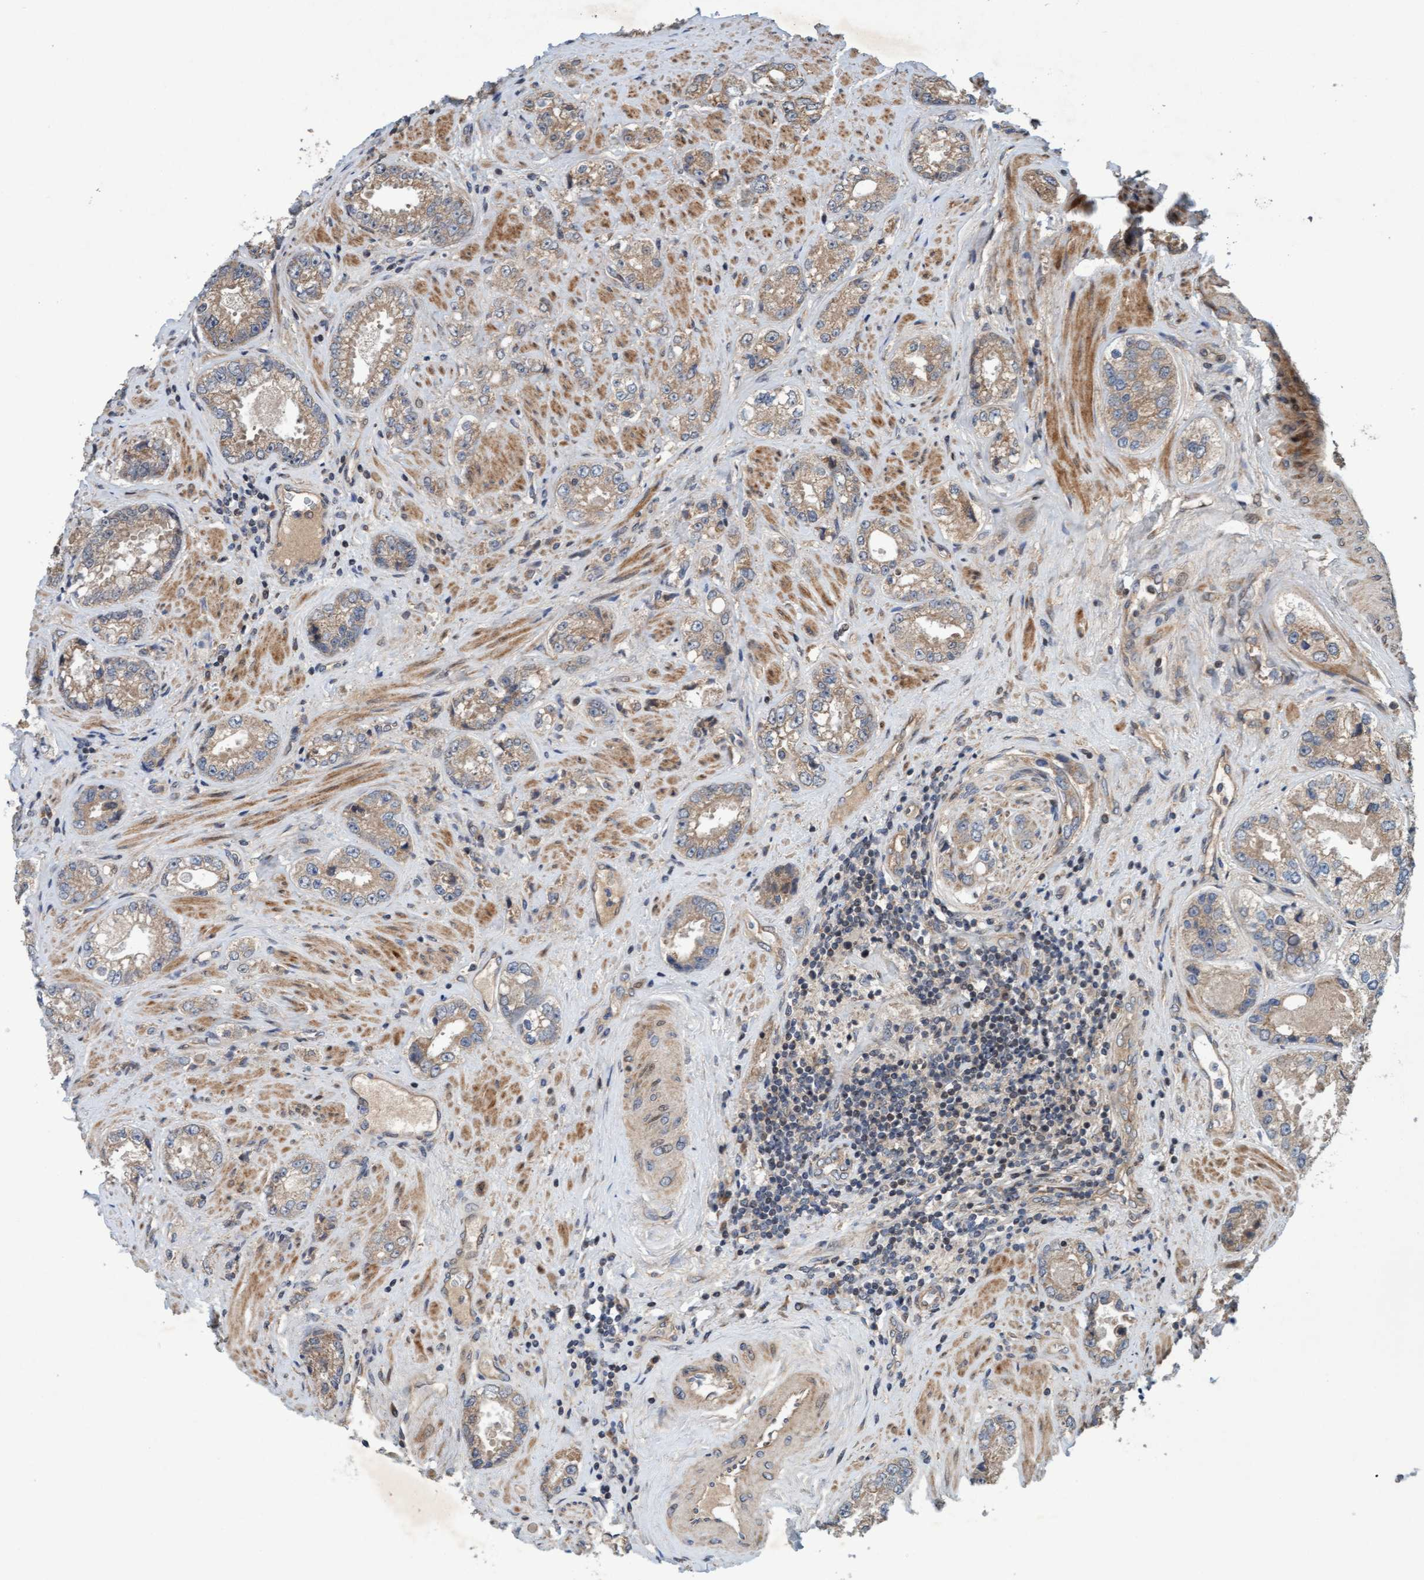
{"staining": {"intensity": "weak", "quantity": ">75%", "location": "cytoplasmic/membranous"}, "tissue": "prostate cancer", "cell_type": "Tumor cells", "image_type": "cancer", "snomed": [{"axis": "morphology", "description": "Adenocarcinoma, High grade"}, {"axis": "topography", "description": "Prostate"}], "caption": "Human prostate cancer stained with a brown dye displays weak cytoplasmic/membranous positive positivity in about >75% of tumor cells.", "gene": "MLXIP", "patient": {"sex": "male", "age": 61}}